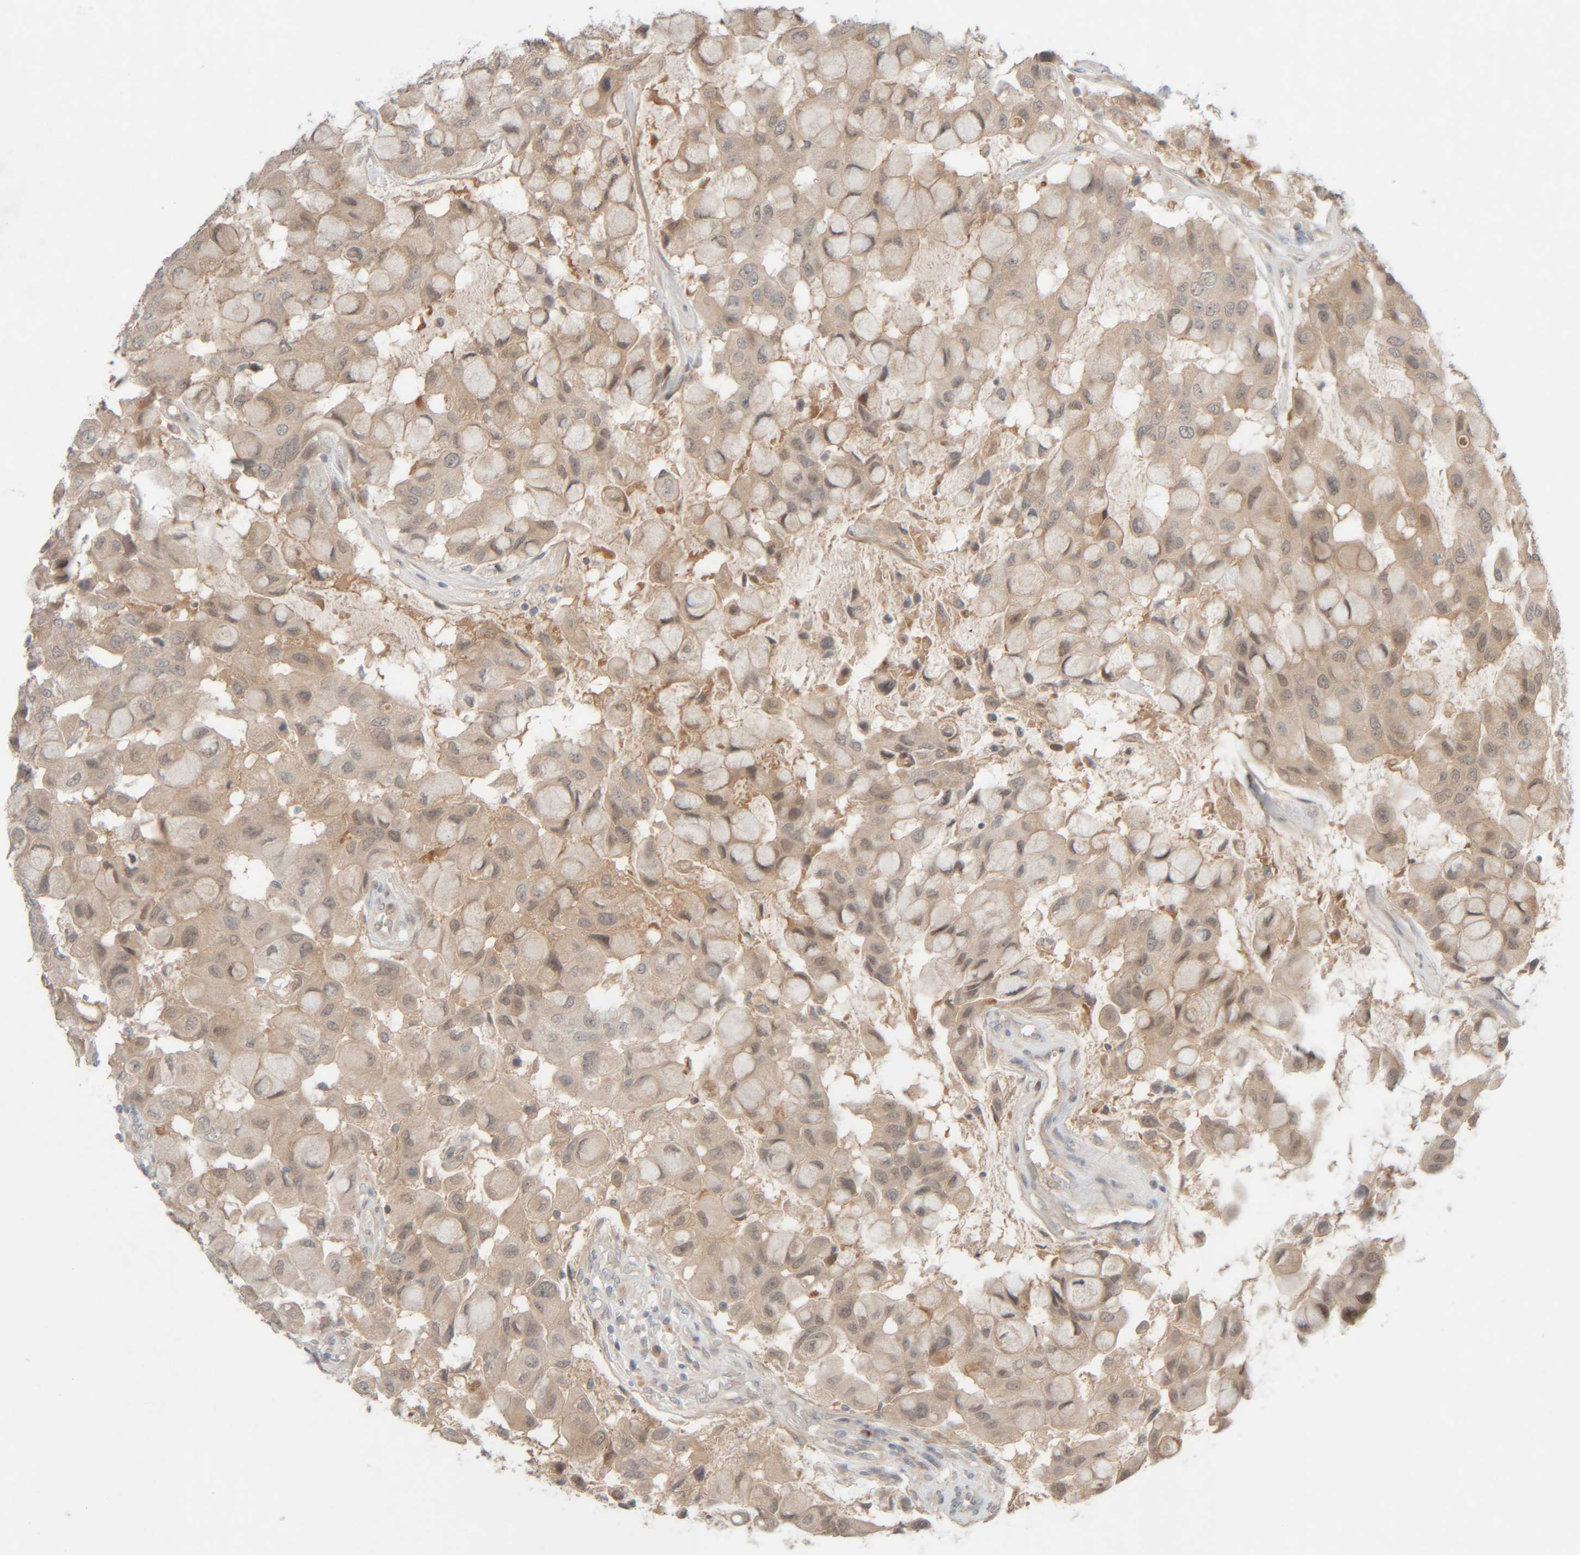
{"staining": {"intensity": "weak", "quantity": ">75%", "location": "cytoplasmic/membranous,nuclear"}, "tissue": "breast cancer", "cell_type": "Tumor cells", "image_type": "cancer", "snomed": [{"axis": "morphology", "description": "Duct carcinoma"}, {"axis": "topography", "description": "Breast"}], "caption": "The photomicrograph shows immunohistochemical staining of intraductal carcinoma (breast). There is weak cytoplasmic/membranous and nuclear expression is present in about >75% of tumor cells.", "gene": "CHKA", "patient": {"sex": "female", "age": 27}}